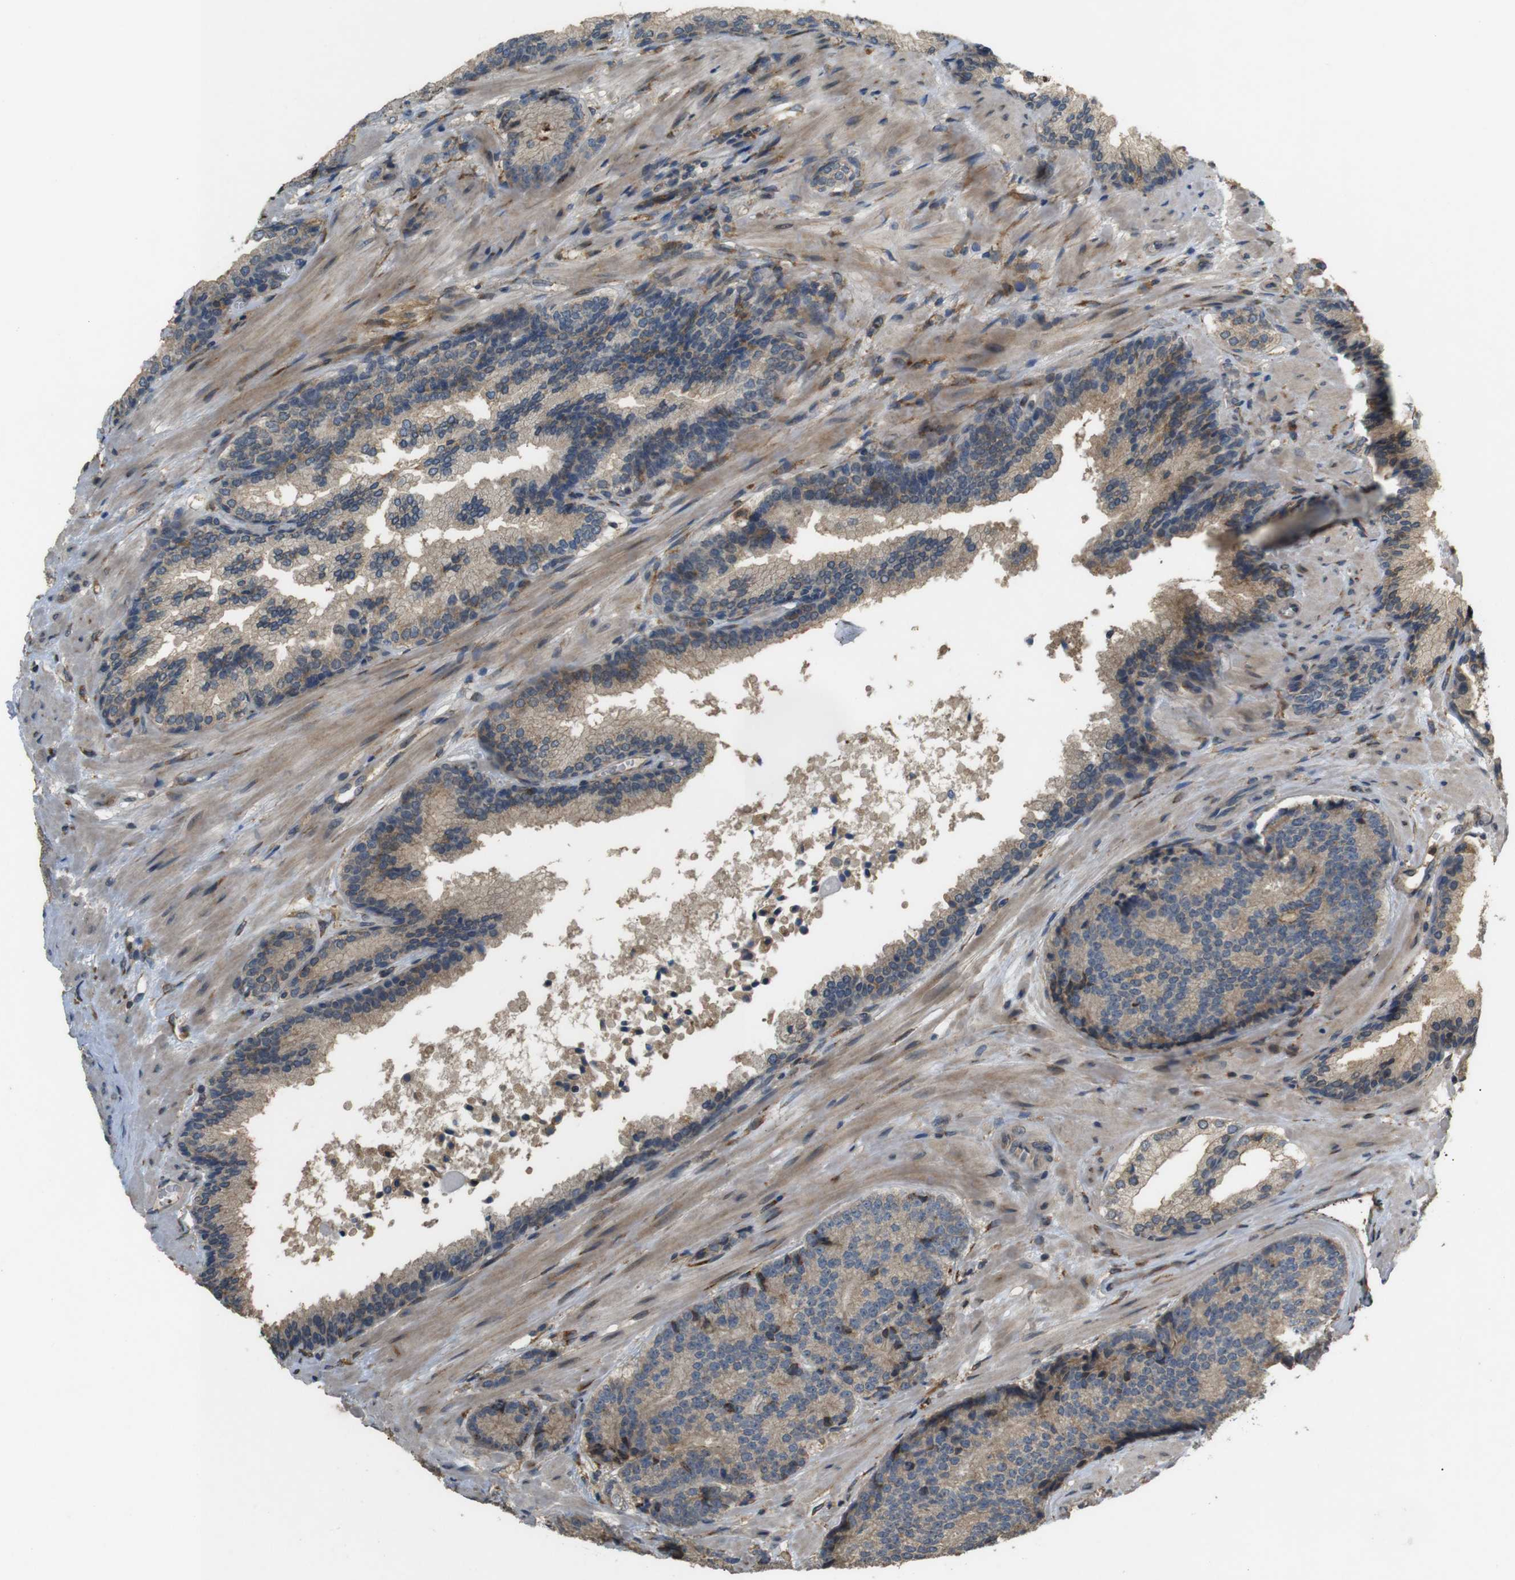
{"staining": {"intensity": "weak", "quantity": ">75%", "location": "cytoplasmic/membranous"}, "tissue": "prostate cancer", "cell_type": "Tumor cells", "image_type": "cancer", "snomed": [{"axis": "morphology", "description": "Adenocarcinoma, High grade"}, {"axis": "topography", "description": "Prostate"}], "caption": "Immunohistochemical staining of human prostate cancer (high-grade adenocarcinoma) displays weak cytoplasmic/membranous protein expression in approximately >75% of tumor cells.", "gene": "ARHGAP24", "patient": {"sex": "male", "age": 61}}